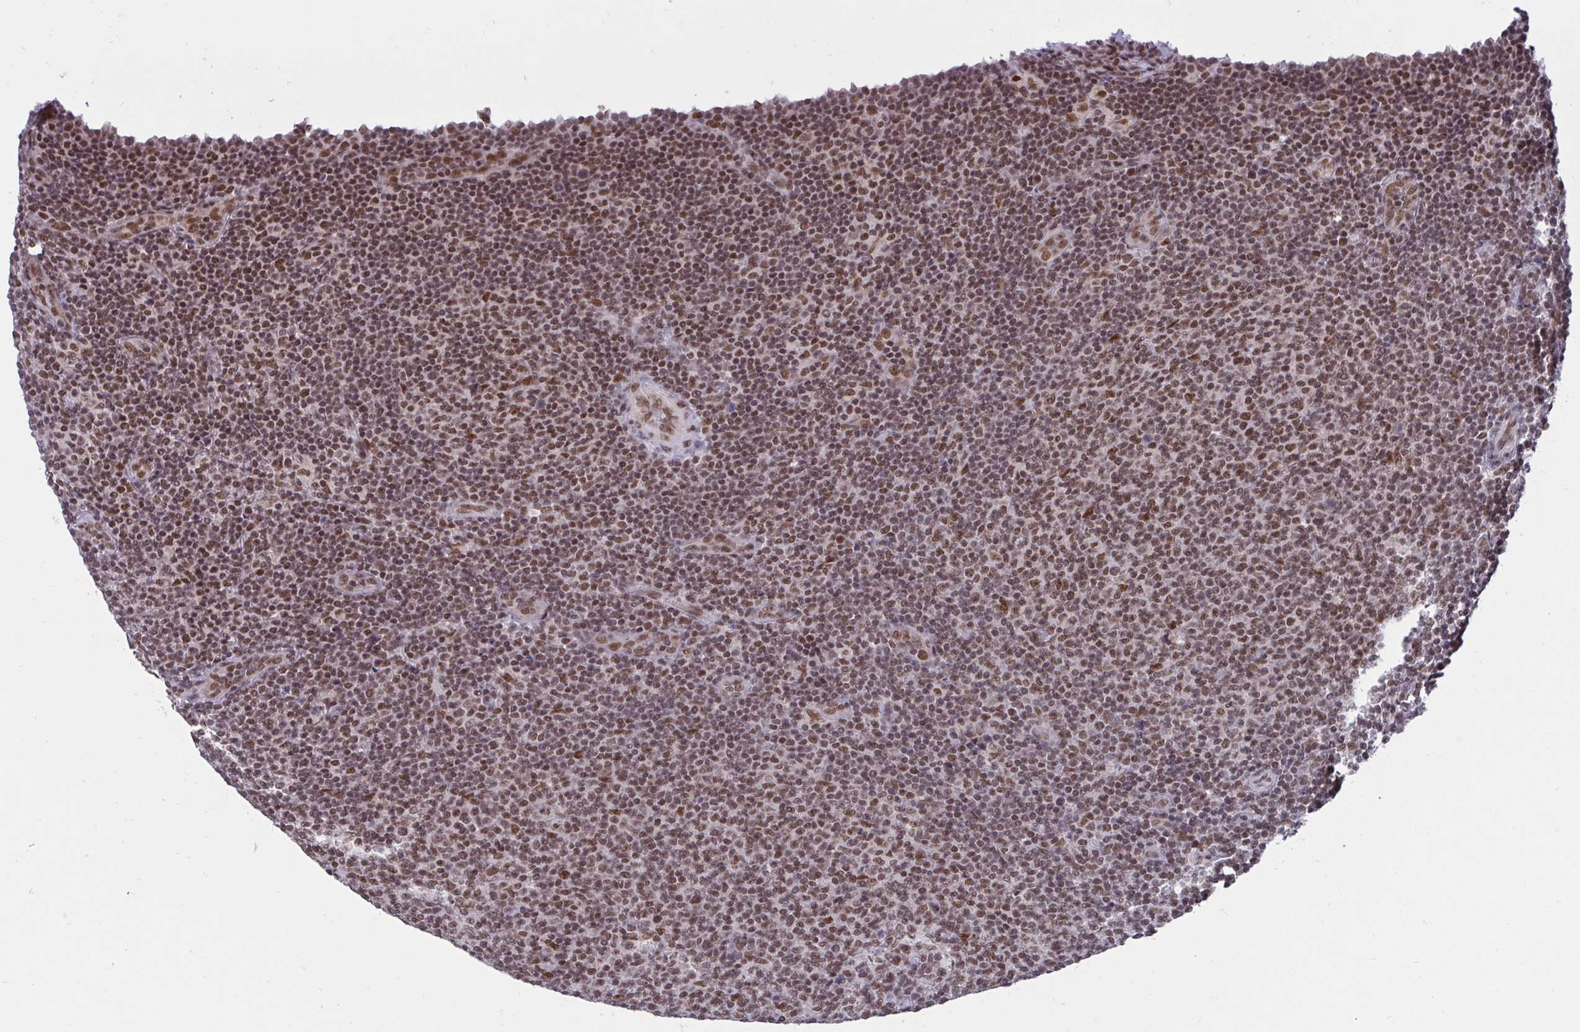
{"staining": {"intensity": "moderate", "quantity": ">75%", "location": "nuclear"}, "tissue": "lymphoma", "cell_type": "Tumor cells", "image_type": "cancer", "snomed": [{"axis": "morphology", "description": "Malignant lymphoma, non-Hodgkin's type, Low grade"}, {"axis": "topography", "description": "Lymph node"}], "caption": "This is a histology image of immunohistochemistry staining of low-grade malignant lymphoma, non-Hodgkin's type, which shows moderate positivity in the nuclear of tumor cells.", "gene": "PHF10", "patient": {"sex": "male", "age": 66}}